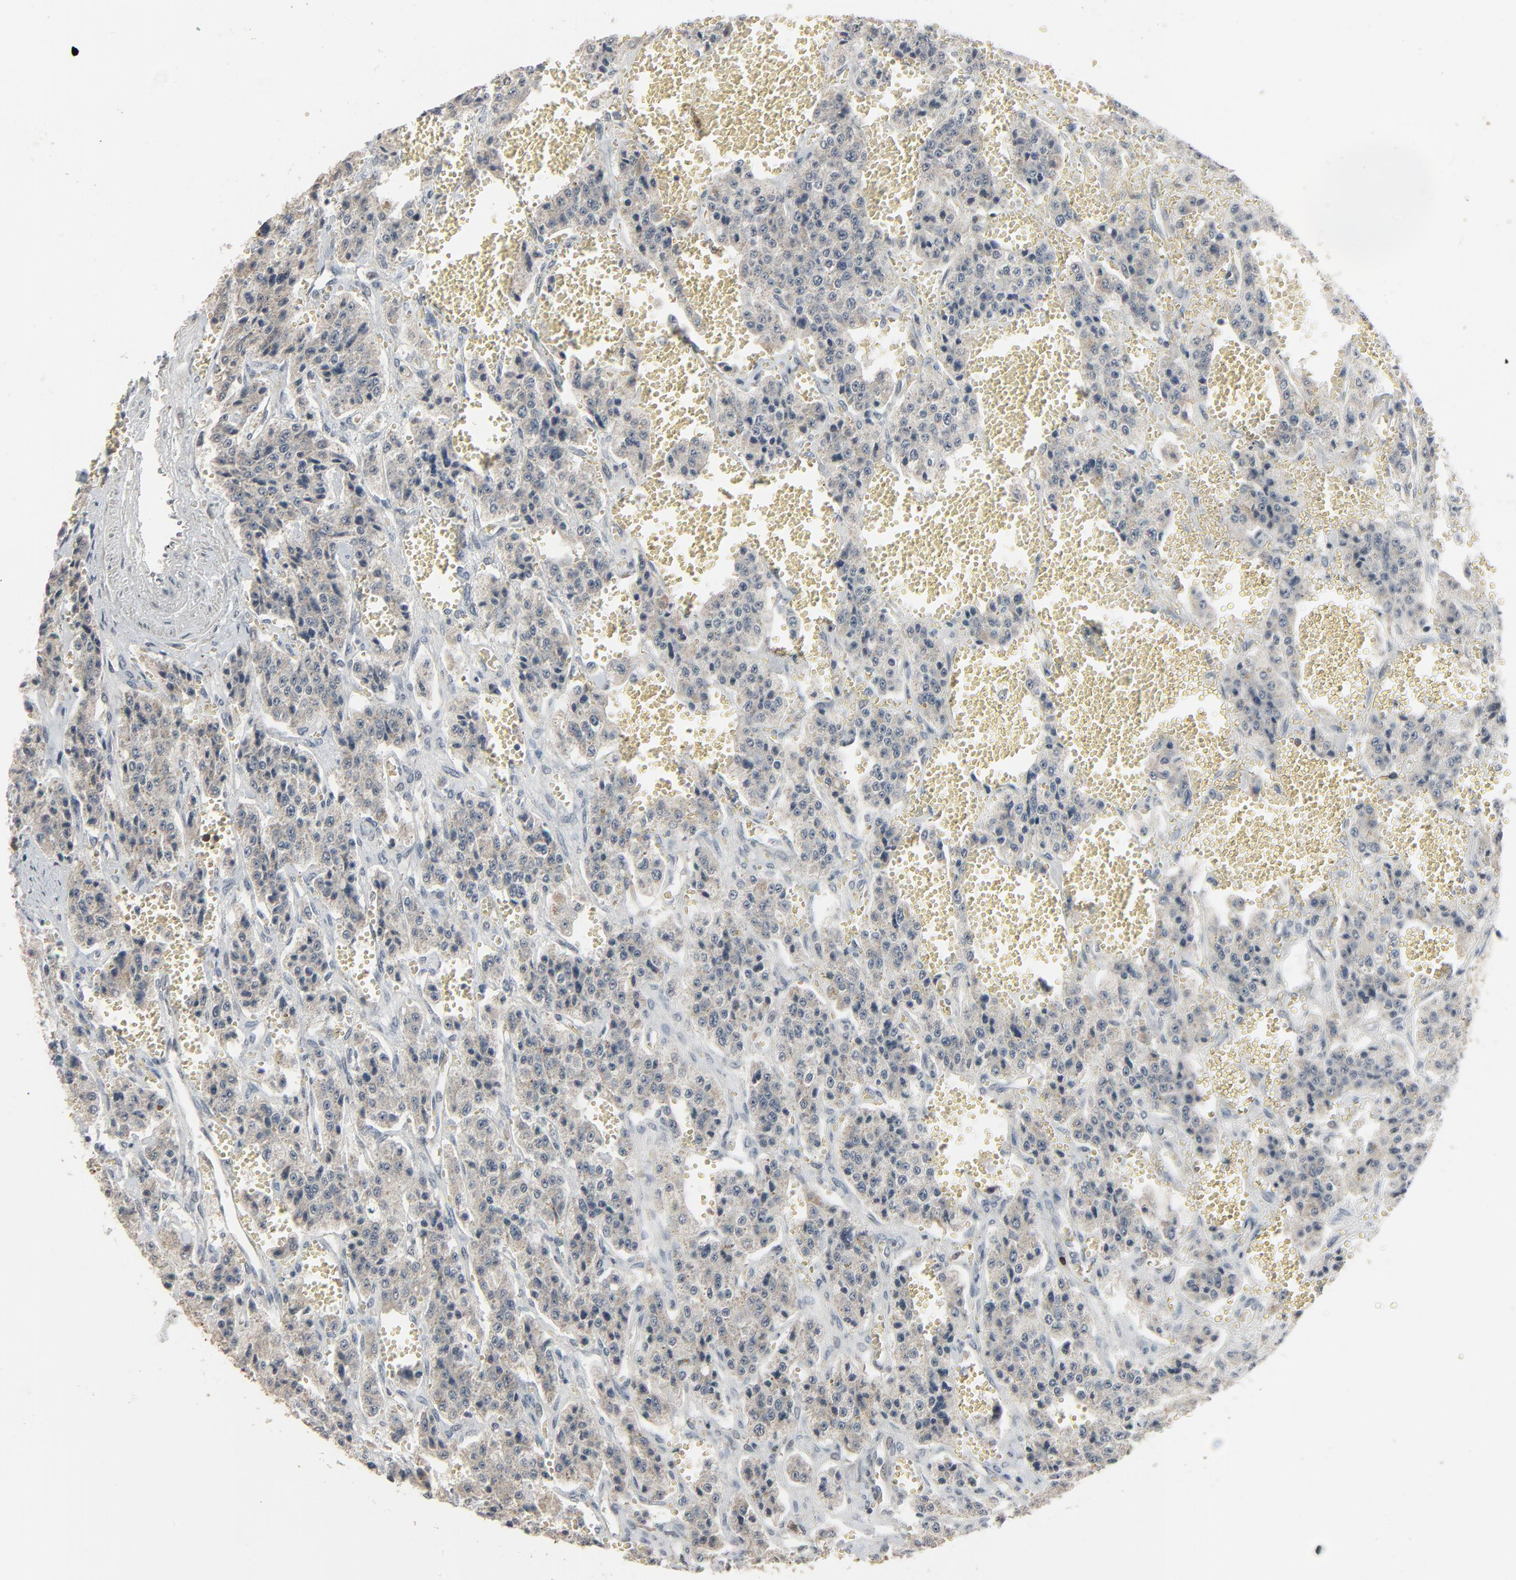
{"staining": {"intensity": "weak", "quantity": ">75%", "location": "cytoplasmic/membranous"}, "tissue": "carcinoid", "cell_type": "Tumor cells", "image_type": "cancer", "snomed": [{"axis": "morphology", "description": "Carcinoid, malignant, NOS"}, {"axis": "topography", "description": "Small intestine"}], "caption": "The photomicrograph shows staining of malignant carcinoid, revealing weak cytoplasmic/membranous protein expression (brown color) within tumor cells. (Stains: DAB in brown, nuclei in blue, Microscopy: brightfield microscopy at high magnification).", "gene": "DOCK8", "patient": {"sex": "male", "age": 52}}